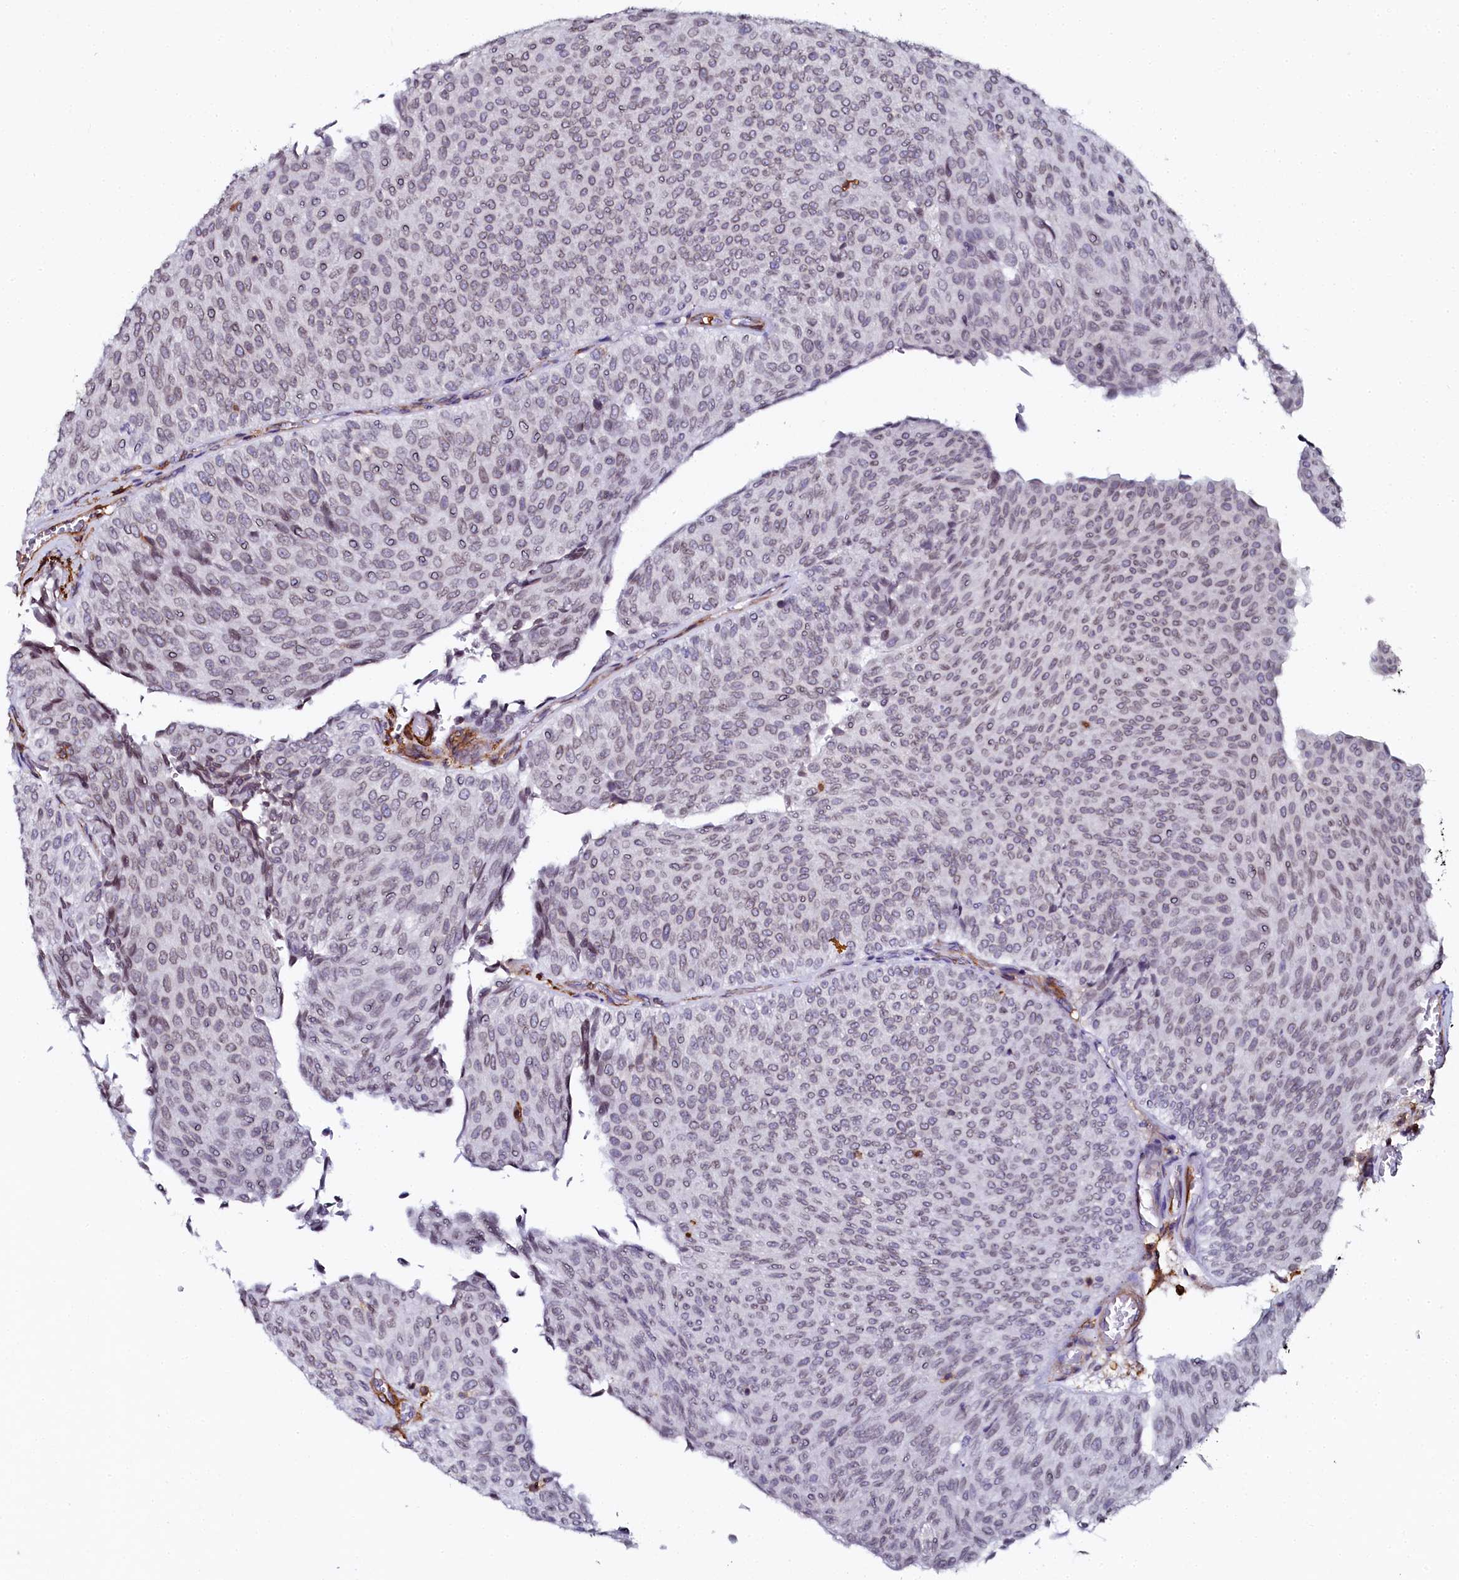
{"staining": {"intensity": "weak", "quantity": "<25%", "location": "nuclear"}, "tissue": "urothelial cancer", "cell_type": "Tumor cells", "image_type": "cancer", "snomed": [{"axis": "morphology", "description": "Urothelial carcinoma, Low grade"}, {"axis": "topography", "description": "Urinary bladder"}], "caption": "The micrograph demonstrates no staining of tumor cells in urothelial carcinoma (low-grade).", "gene": "AAAS", "patient": {"sex": "male", "age": 78}}